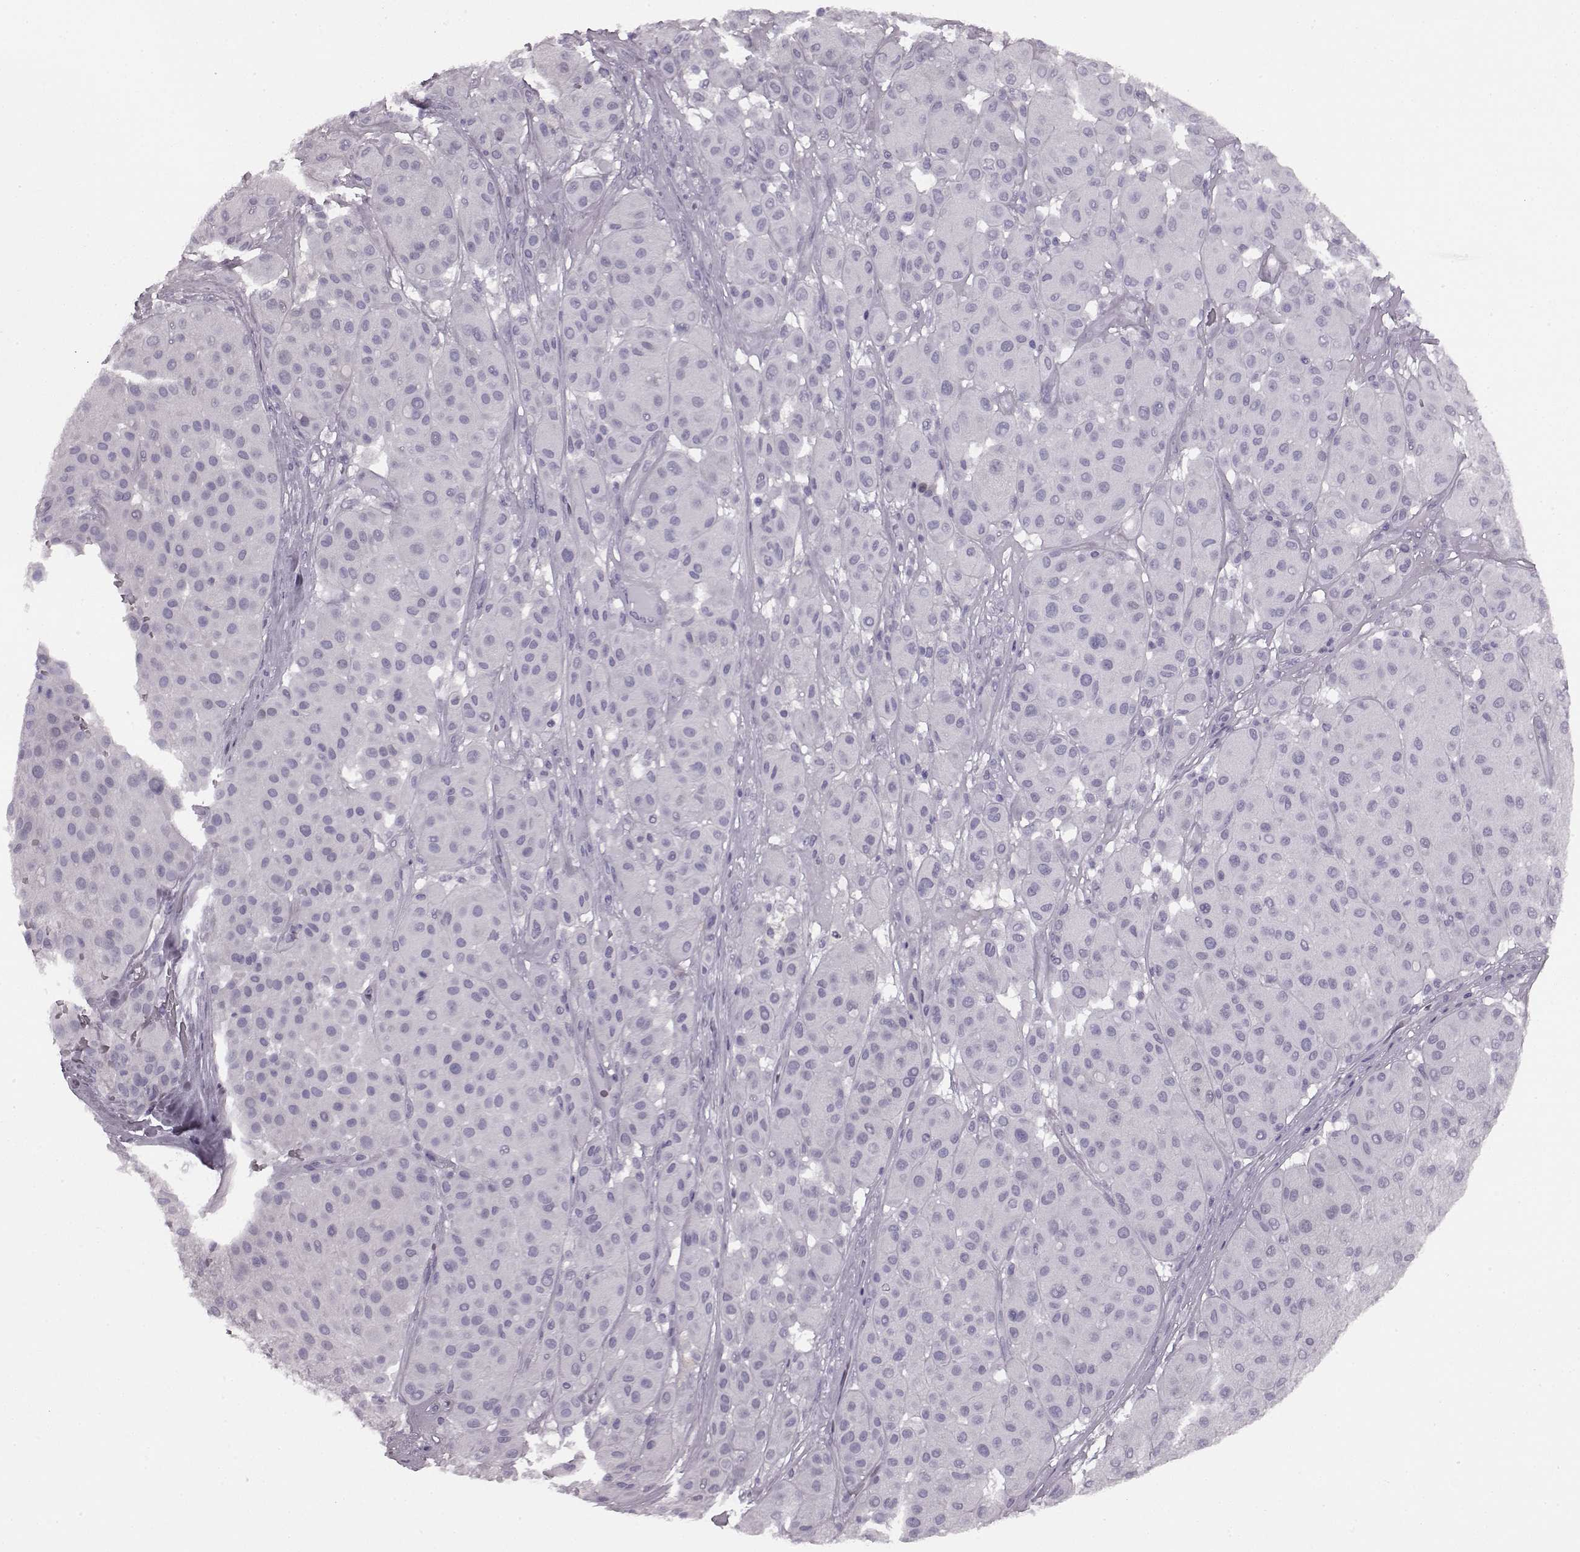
{"staining": {"intensity": "negative", "quantity": "none", "location": "none"}, "tissue": "melanoma", "cell_type": "Tumor cells", "image_type": "cancer", "snomed": [{"axis": "morphology", "description": "Malignant melanoma, Metastatic site"}, {"axis": "topography", "description": "Smooth muscle"}], "caption": "DAB immunohistochemical staining of melanoma displays no significant expression in tumor cells.", "gene": "JSRP1", "patient": {"sex": "male", "age": 41}}